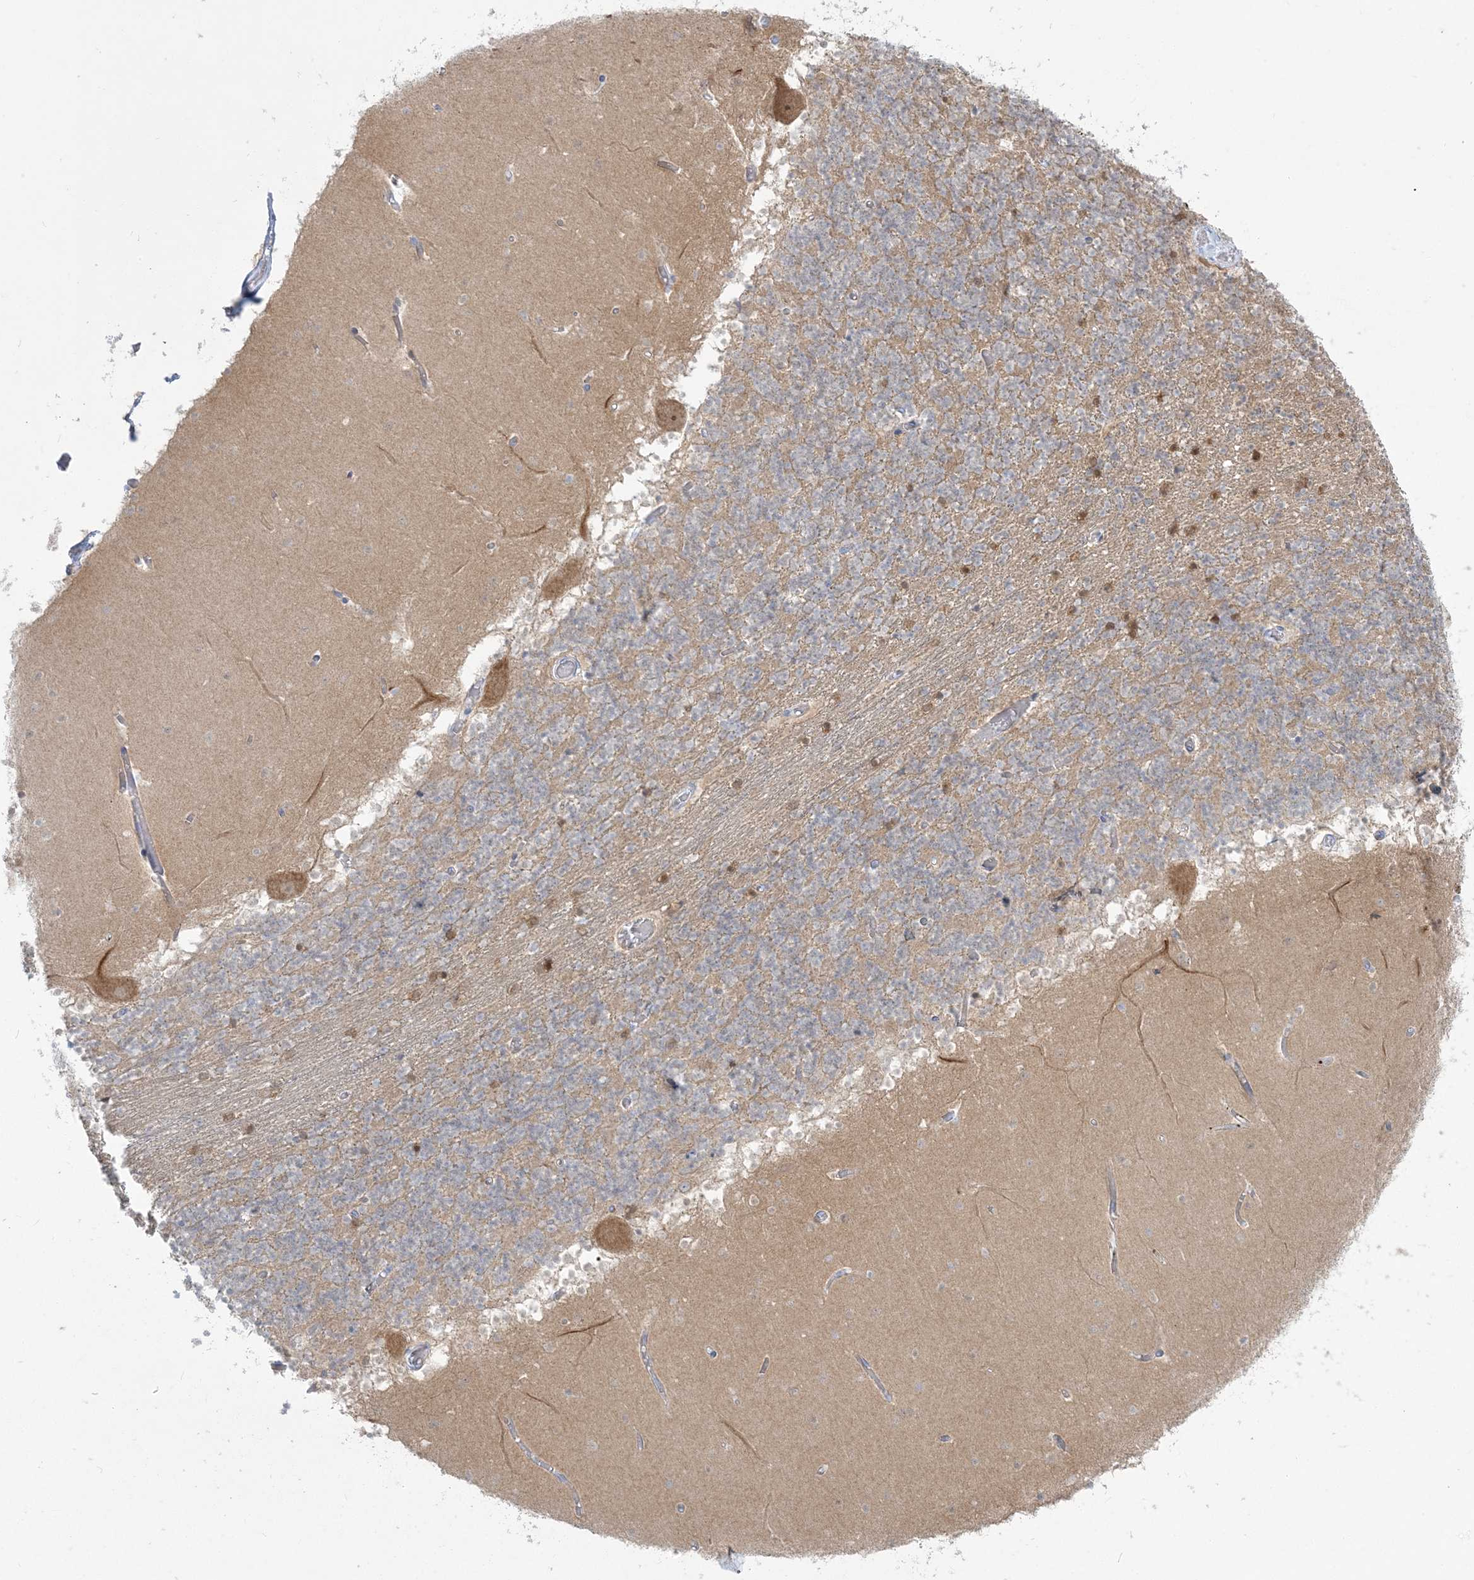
{"staining": {"intensity": "weak", "quantity": "<25%", "location": "nuclear"}, "tissue": "cerebellum", "cell_type": "Cells in granular layer", "image_type": "normal", "snomed": [{"axis": "morphology", "description": "Normal tissue, NOS"}, {"axis": "topography", "description": "Cerebellum"}], "caption": "Protein analysis of benign cerebellum displays no significant expression in cells in granular layer.", "gene": "ENSG00000288637", "patient": {"sex": "female", "age": 28}}